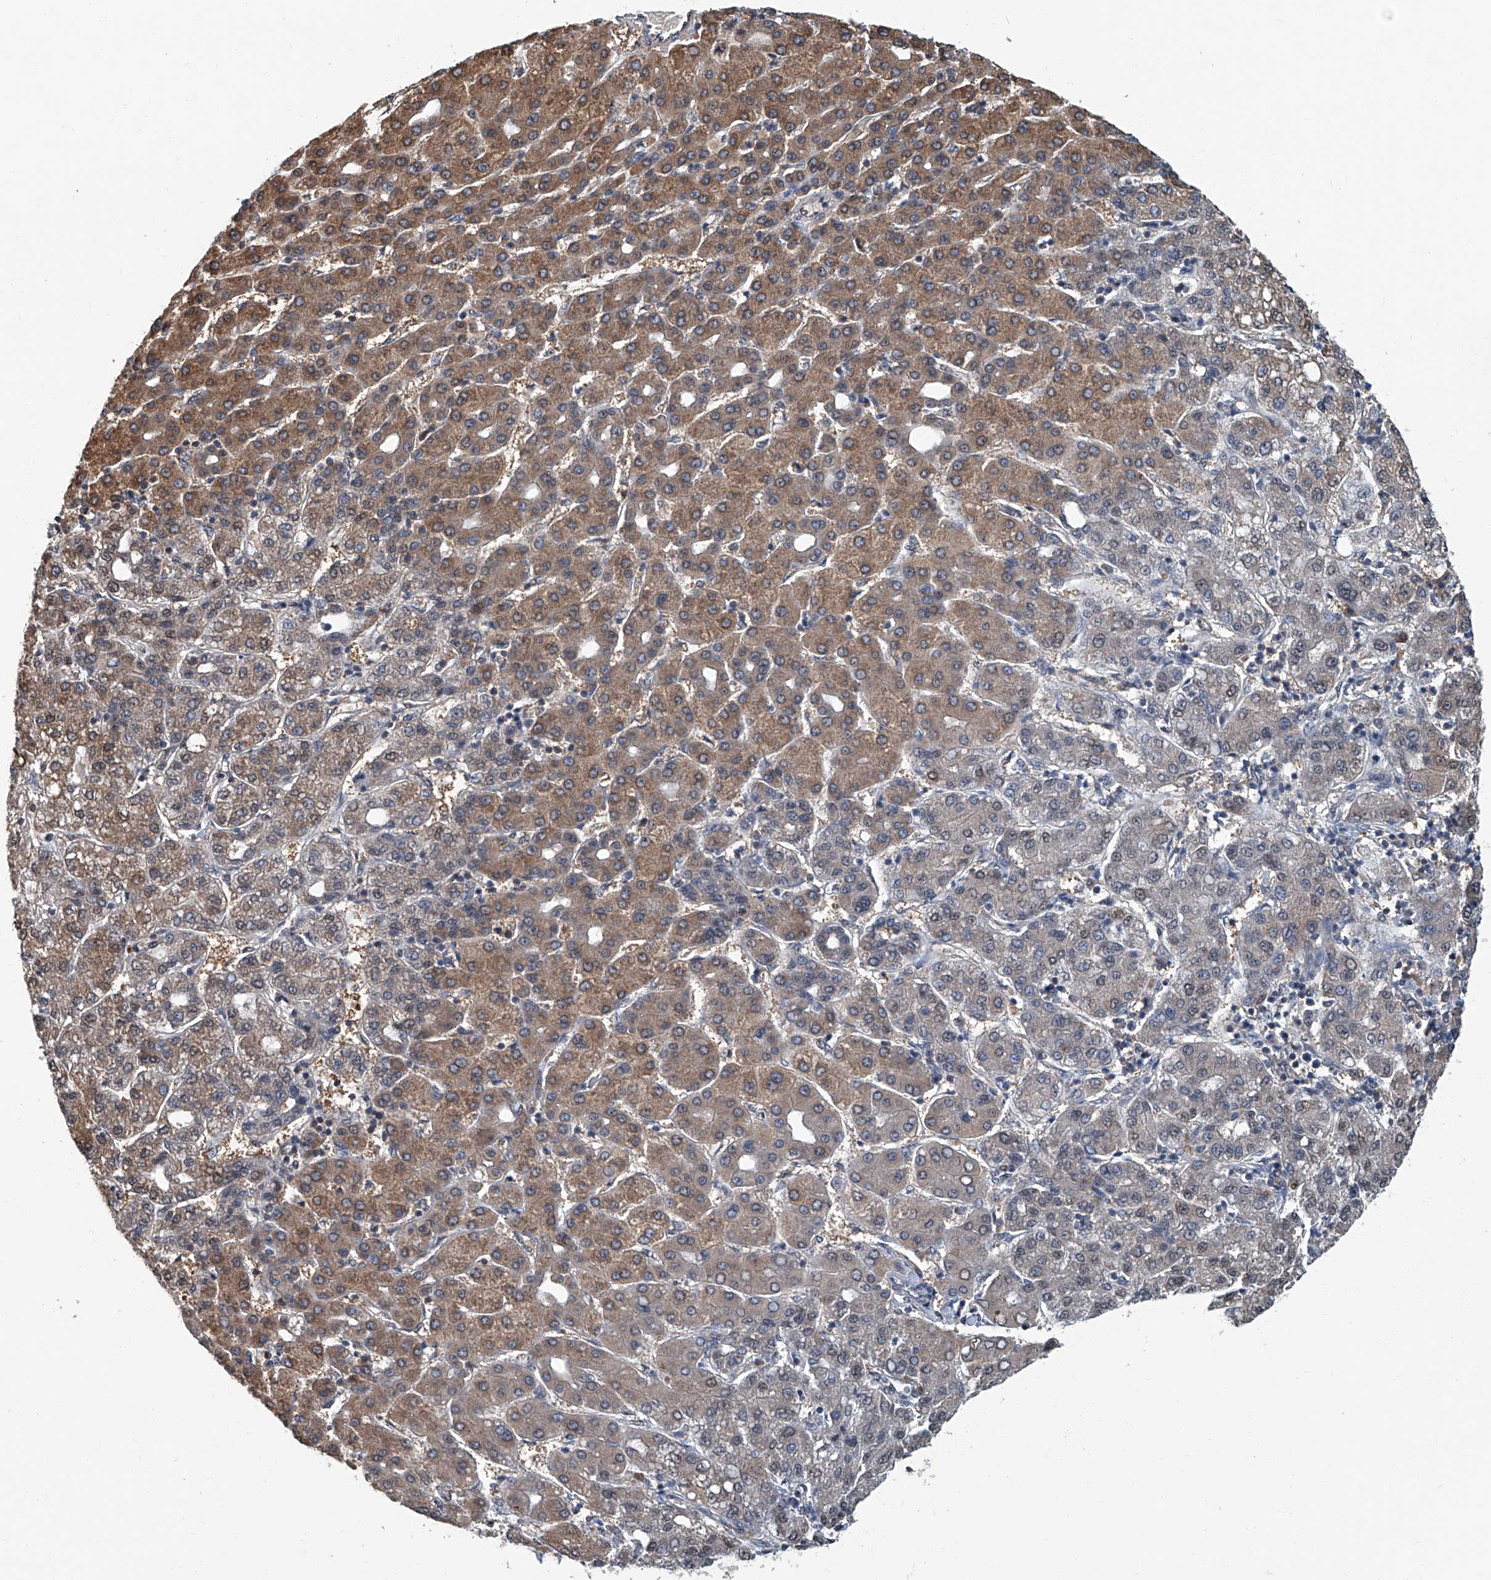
{"staining": {"intensity": "moderate", "quantity": ">75%", "location": "cytoplasmic/membranous"}, "tissue": "liver cancer", "cell_type": "Tumor cells", "image_type": "cancer", "snomed": [{"axis": "morphology", "description": "Carcinoma, Hepatocellular, NOS"}, {"axis": "topography", "description": "Liver"}], "caption": "Tumor cells exhibit medium levels of moderate cytoplasmic/membranous expression in about >75% of cells in human liver cancer (hepatocellular carcinoma).", "gene": "CLK1", "patient": {"sex": "male", "age": 65}}